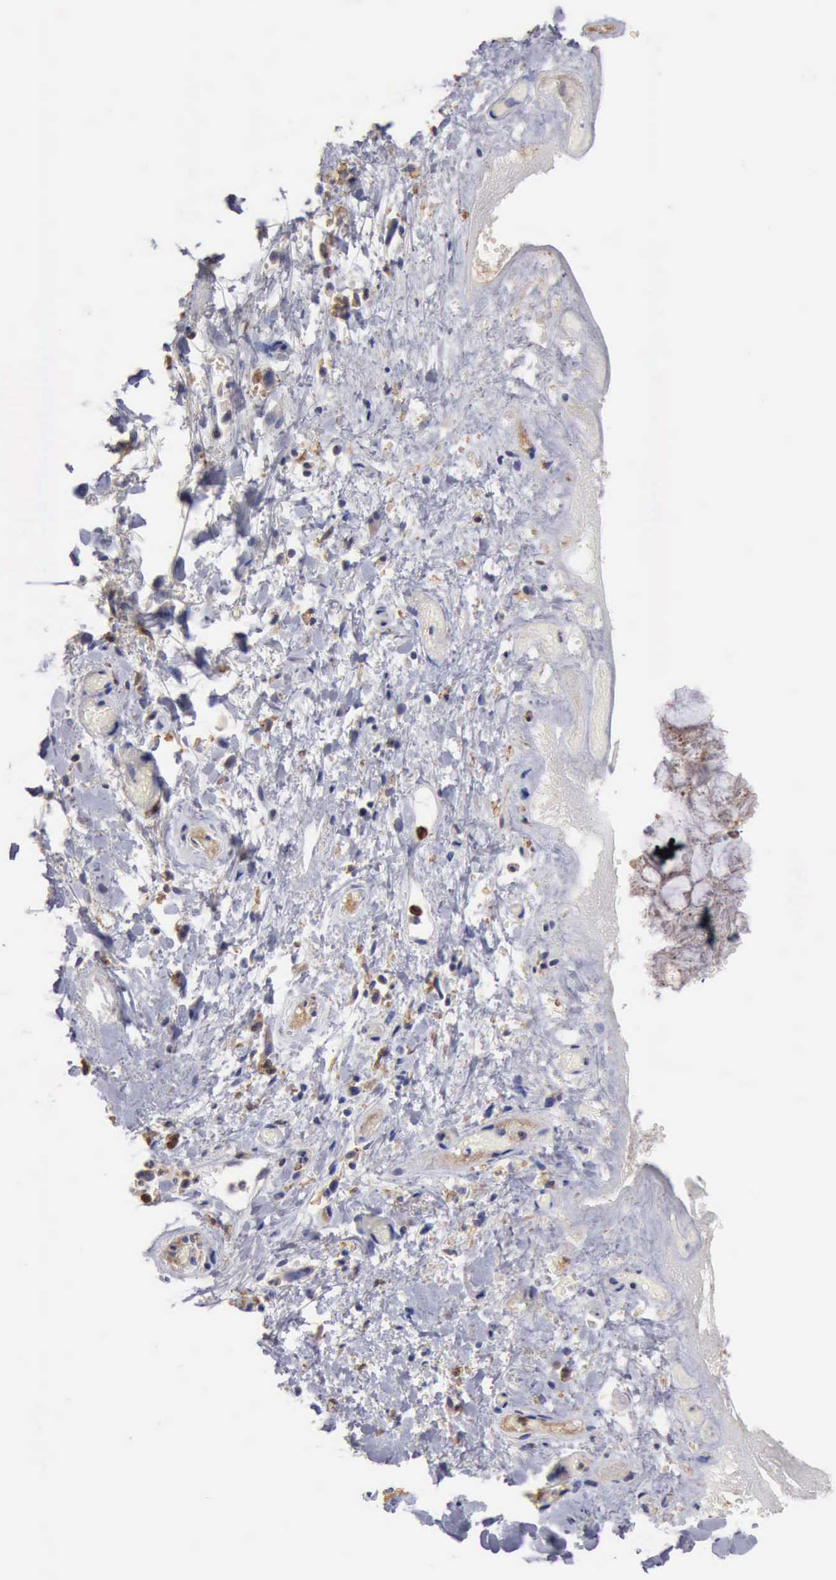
{"staining": {"intensity": "negative", "quantity": "none", "location": "none"}, "tissue": "skin", "cell_type": "Epidermal cells", "image_type": "normal", "snomed": [{"axis": "morphology", "description": "Normal tissue, NOS"}, {"axis": "topography", "description": "Anal"}], "caption": "High magnification brightfield microscopy of benign skin stained with DAB (3,3'-diaminobenzidine) (brown) and counterstained with hematoxylin (blue): epidermal cells show no significant expression. (Brightfield microscopy of DAB (3,3'-diaminobenzidine) IHC at high magnification).", "gene": "PTGS2", "patient": {"sex": "male", "age": 78}}